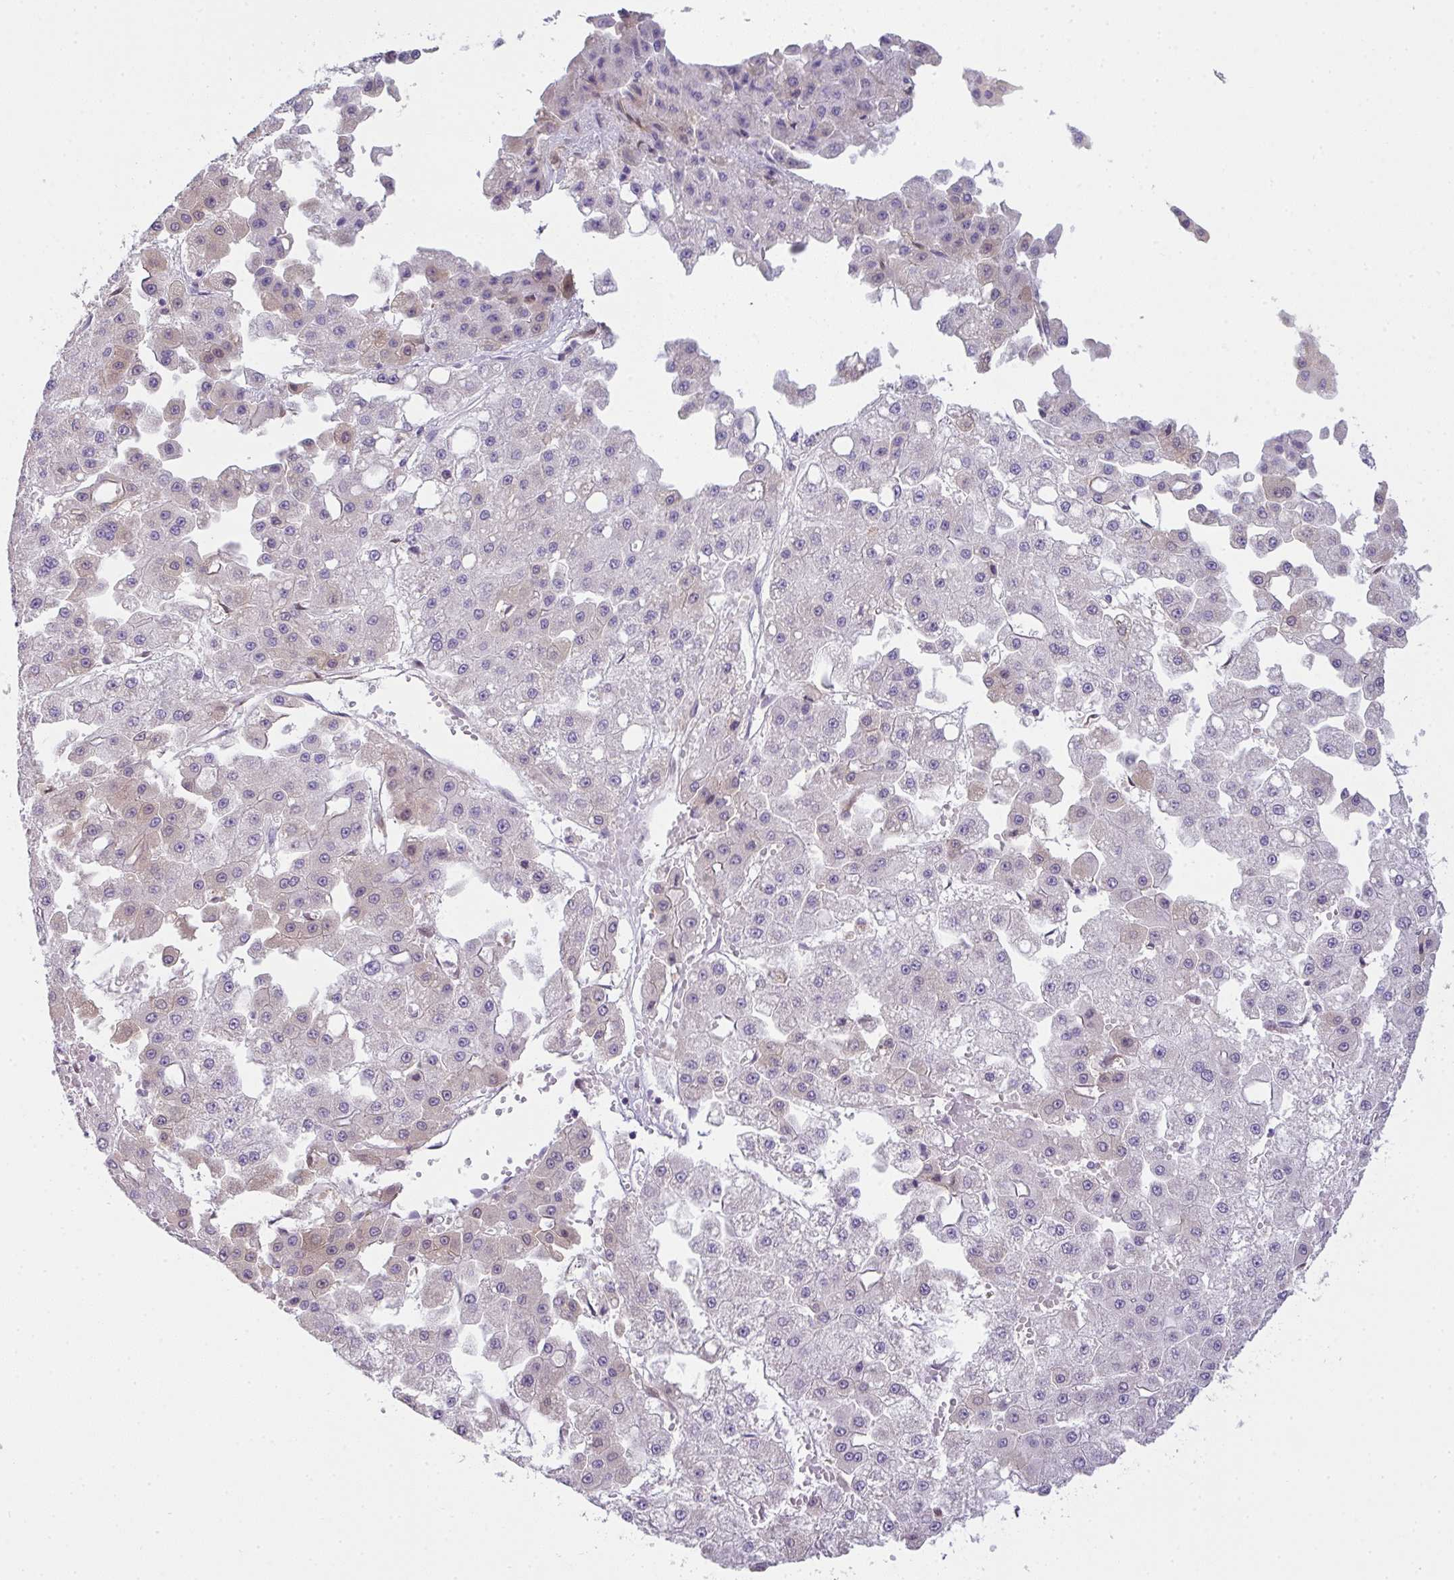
{"staining": {"intensity": "weak", "quantity": "<25%", "location": "cytoplasmic/membranous"}, "tissue": "liver cancer", "cell_type": "Tumor cells", "image_type": "cancer", "snomed": [{"axis": "morphology", "description": "Carcinoma, Hepatocellular, NOS"}, {"axis": "topography", "description": "Liver"}], "caption": "Tumor cells are negative for brown protein staining in liver hepatocellular carcinoma.", "gene": "COX7B", "patient": {"sex": "male", "age": 47}}